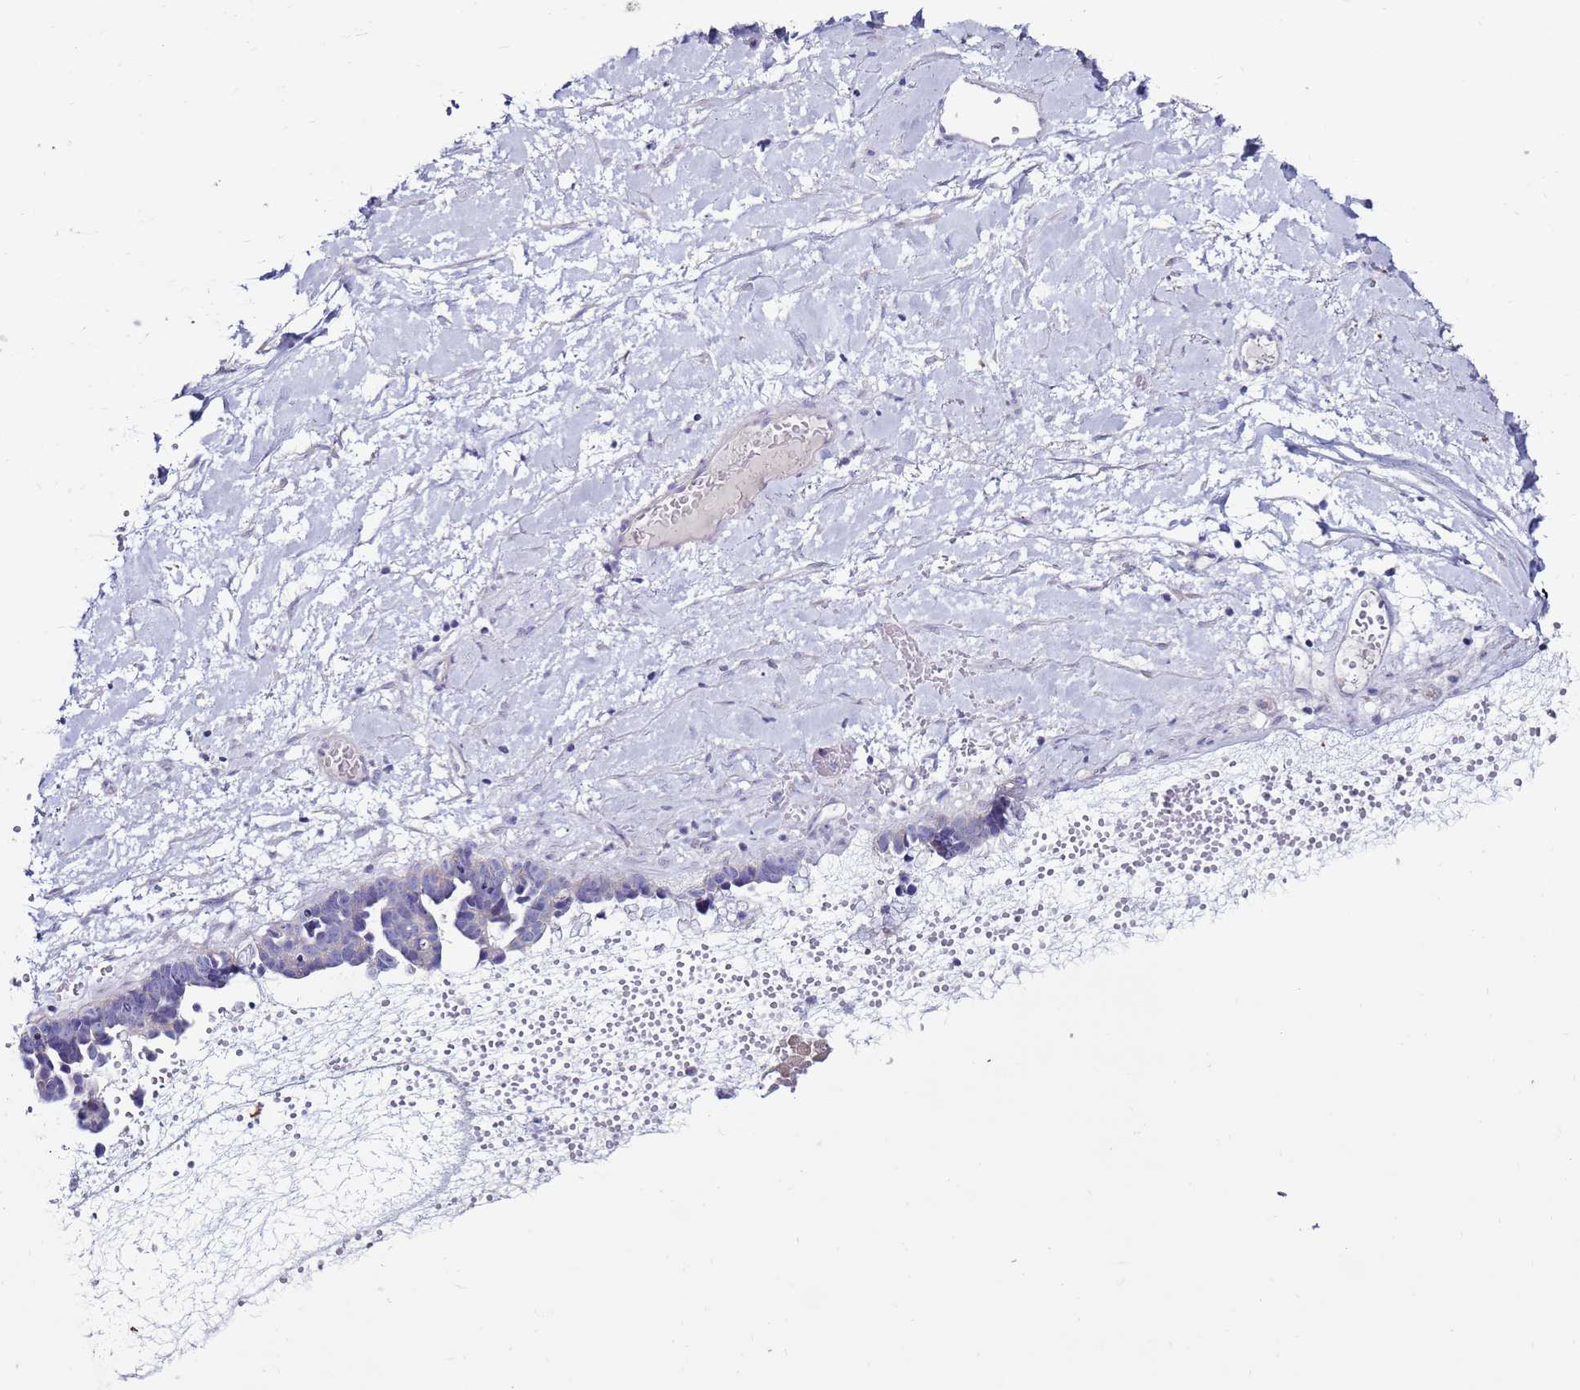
{"staining": {"intensity": "negative", "quantity": "none", "location": "none"}, "tissue": "ovarian cancer", "cell_type": "Tumor cells", "image_type": "cancer", "snomed": [{"axis": "morphology", "description": "Cystadenocarcinoma, serous, NOS"}, {"axis": "topography", "description": "Ovary"}], "caption": "The IHC histopathology image has no significant positivity in tumor cells of ovarian cancer tissue.", "gene": "GPN3", "patient": {"sex": "female", "age": 54}}